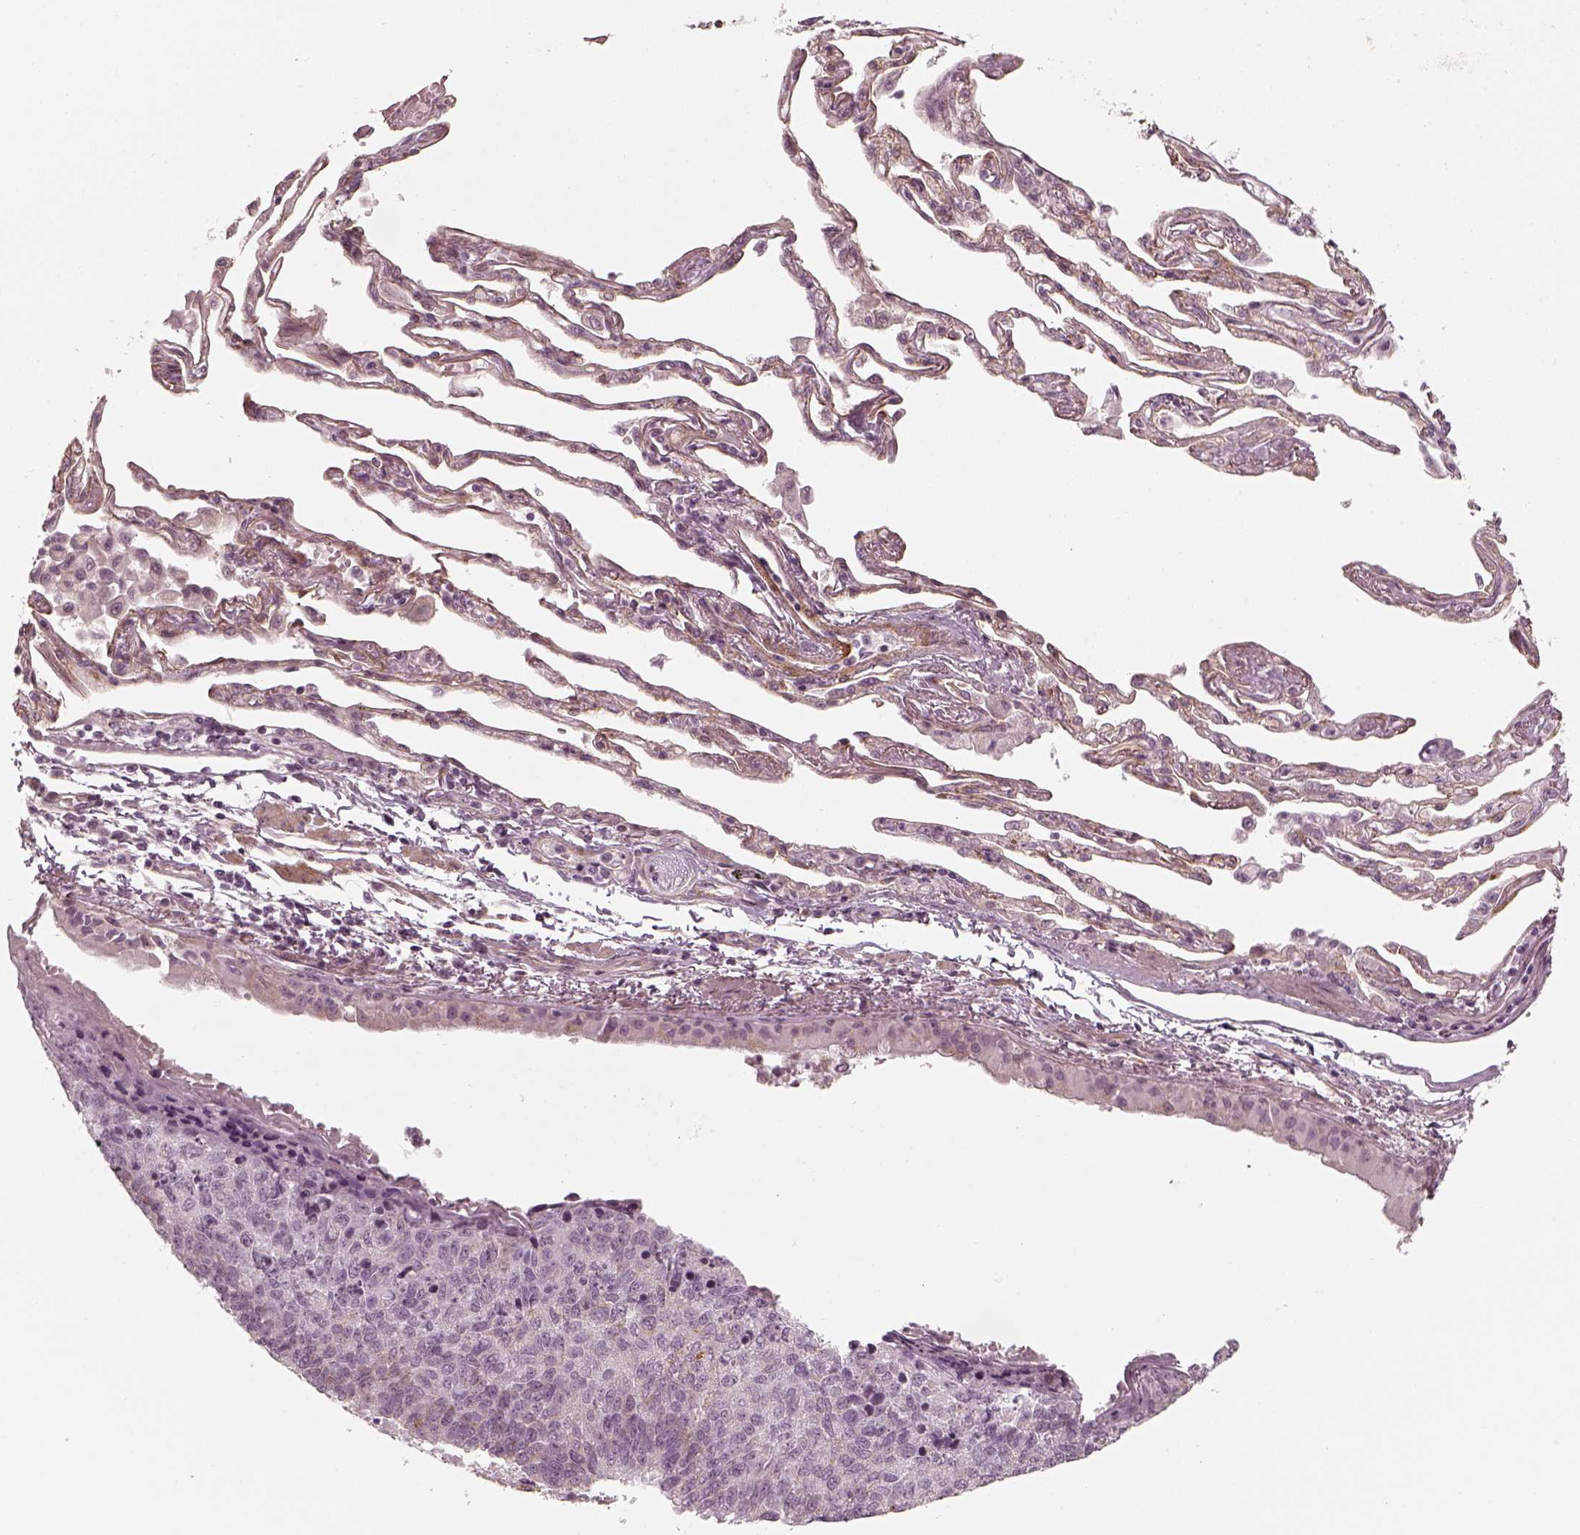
{"staining": {"intensity": "negative", "quantity": "none", "location": "none"}, "tissue": "lung cancer", "cell_type": "Tumor cells", "image_type": "cancer", "snomed": [{"axis": "morphology", "description": "Squamous cell carcinoma, NOS"}, {"axis": "topography", "description": "Lung"}], "caption": "Squamous cell carcinoma (lung) was stained to show a protein in brown. There is no significant expression in tumor cells.", "gene": "LAMB2", "patient": {"sex": "male", "age": 73}}